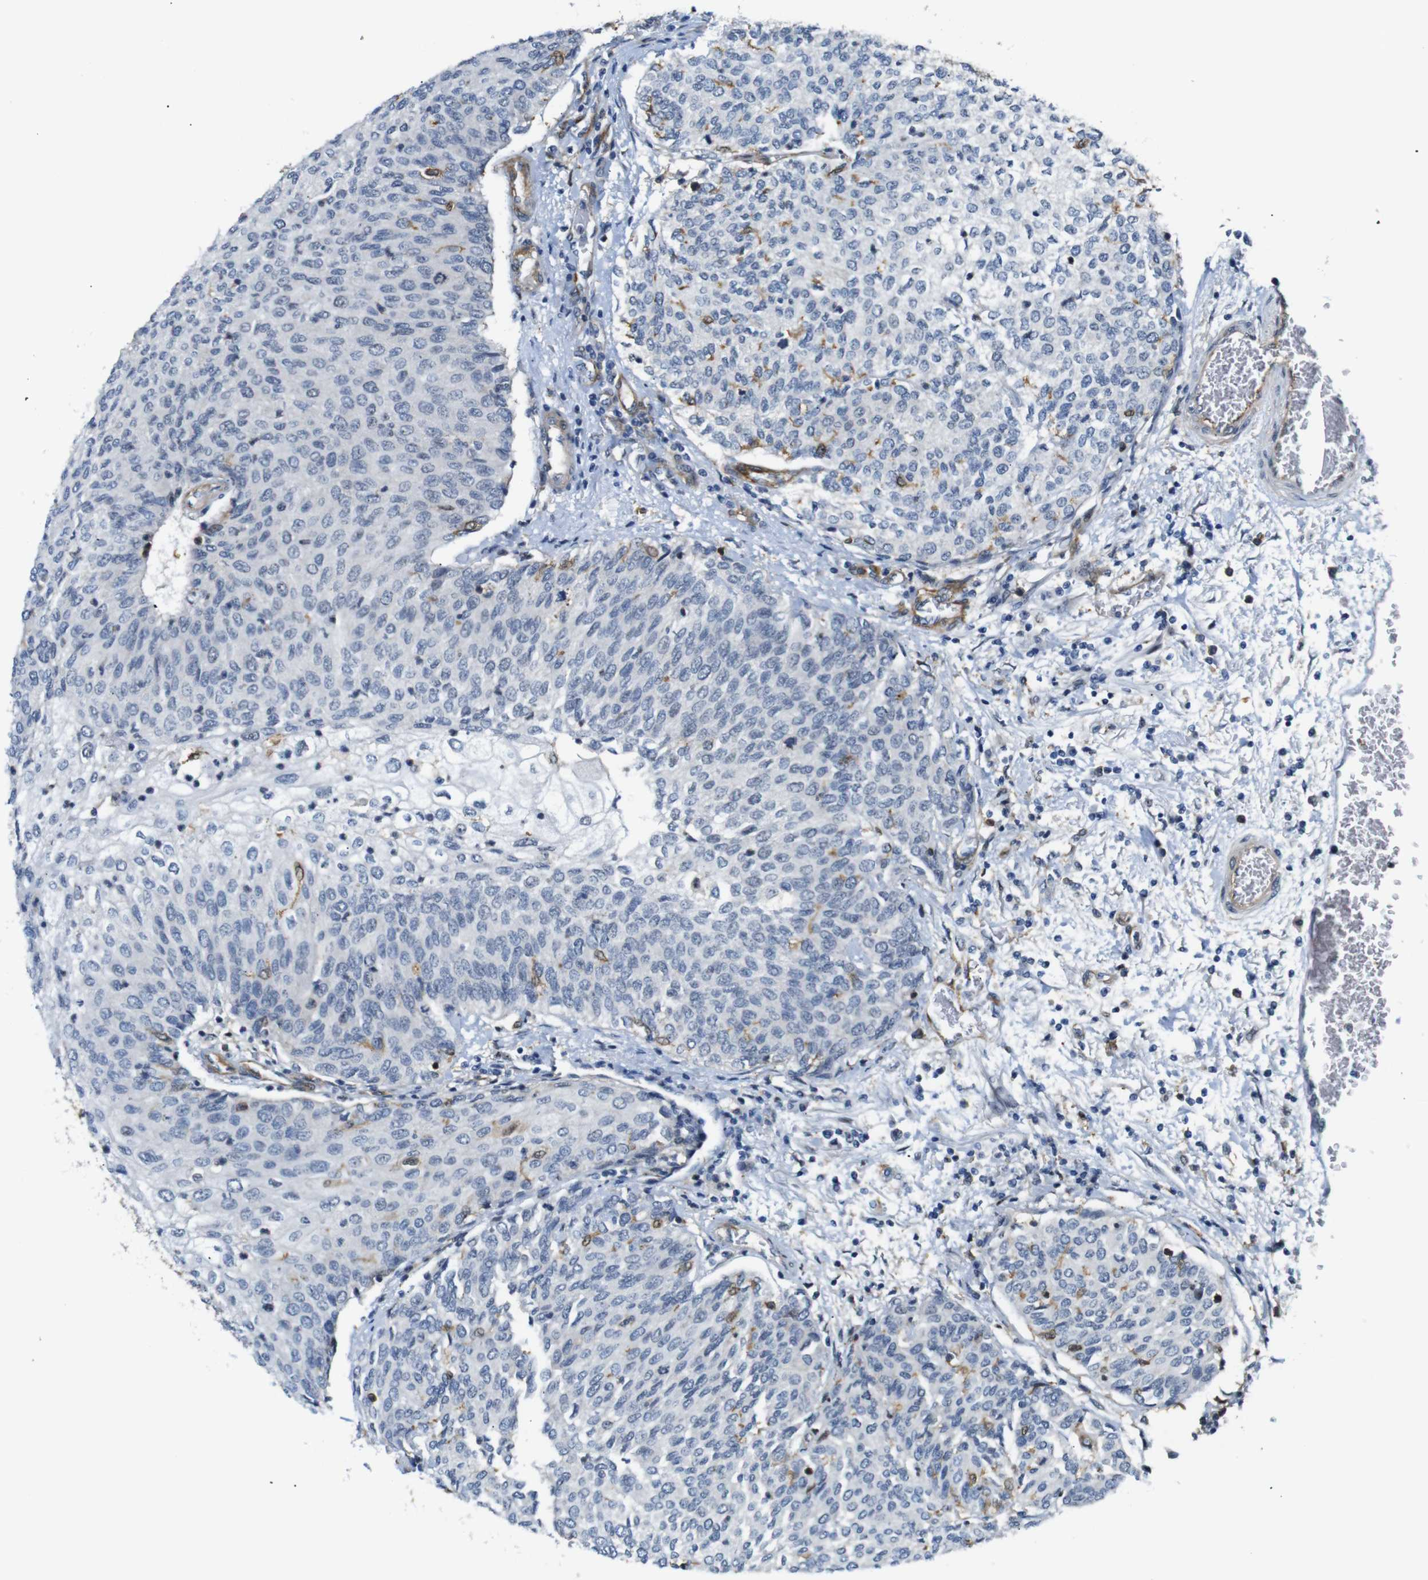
{"staining": {"intensity": "negative", "quantity": "none", "location": "none"}, "tissue": "urothelial cancer", "cell_type": "Tumor cells", "image_type": "cancer", "snomed": [{"axis": "morphology", "description": "Urothelial carcinoma, Low grade"}, {"axis": "topography", "description": "Urinary bladder"}], "caption": "The photomicrograph reveals no significant expression in tumor cells of urothelial cancer.", "gene": "PARN", "patient": {"sex": "female", "age": 79}}